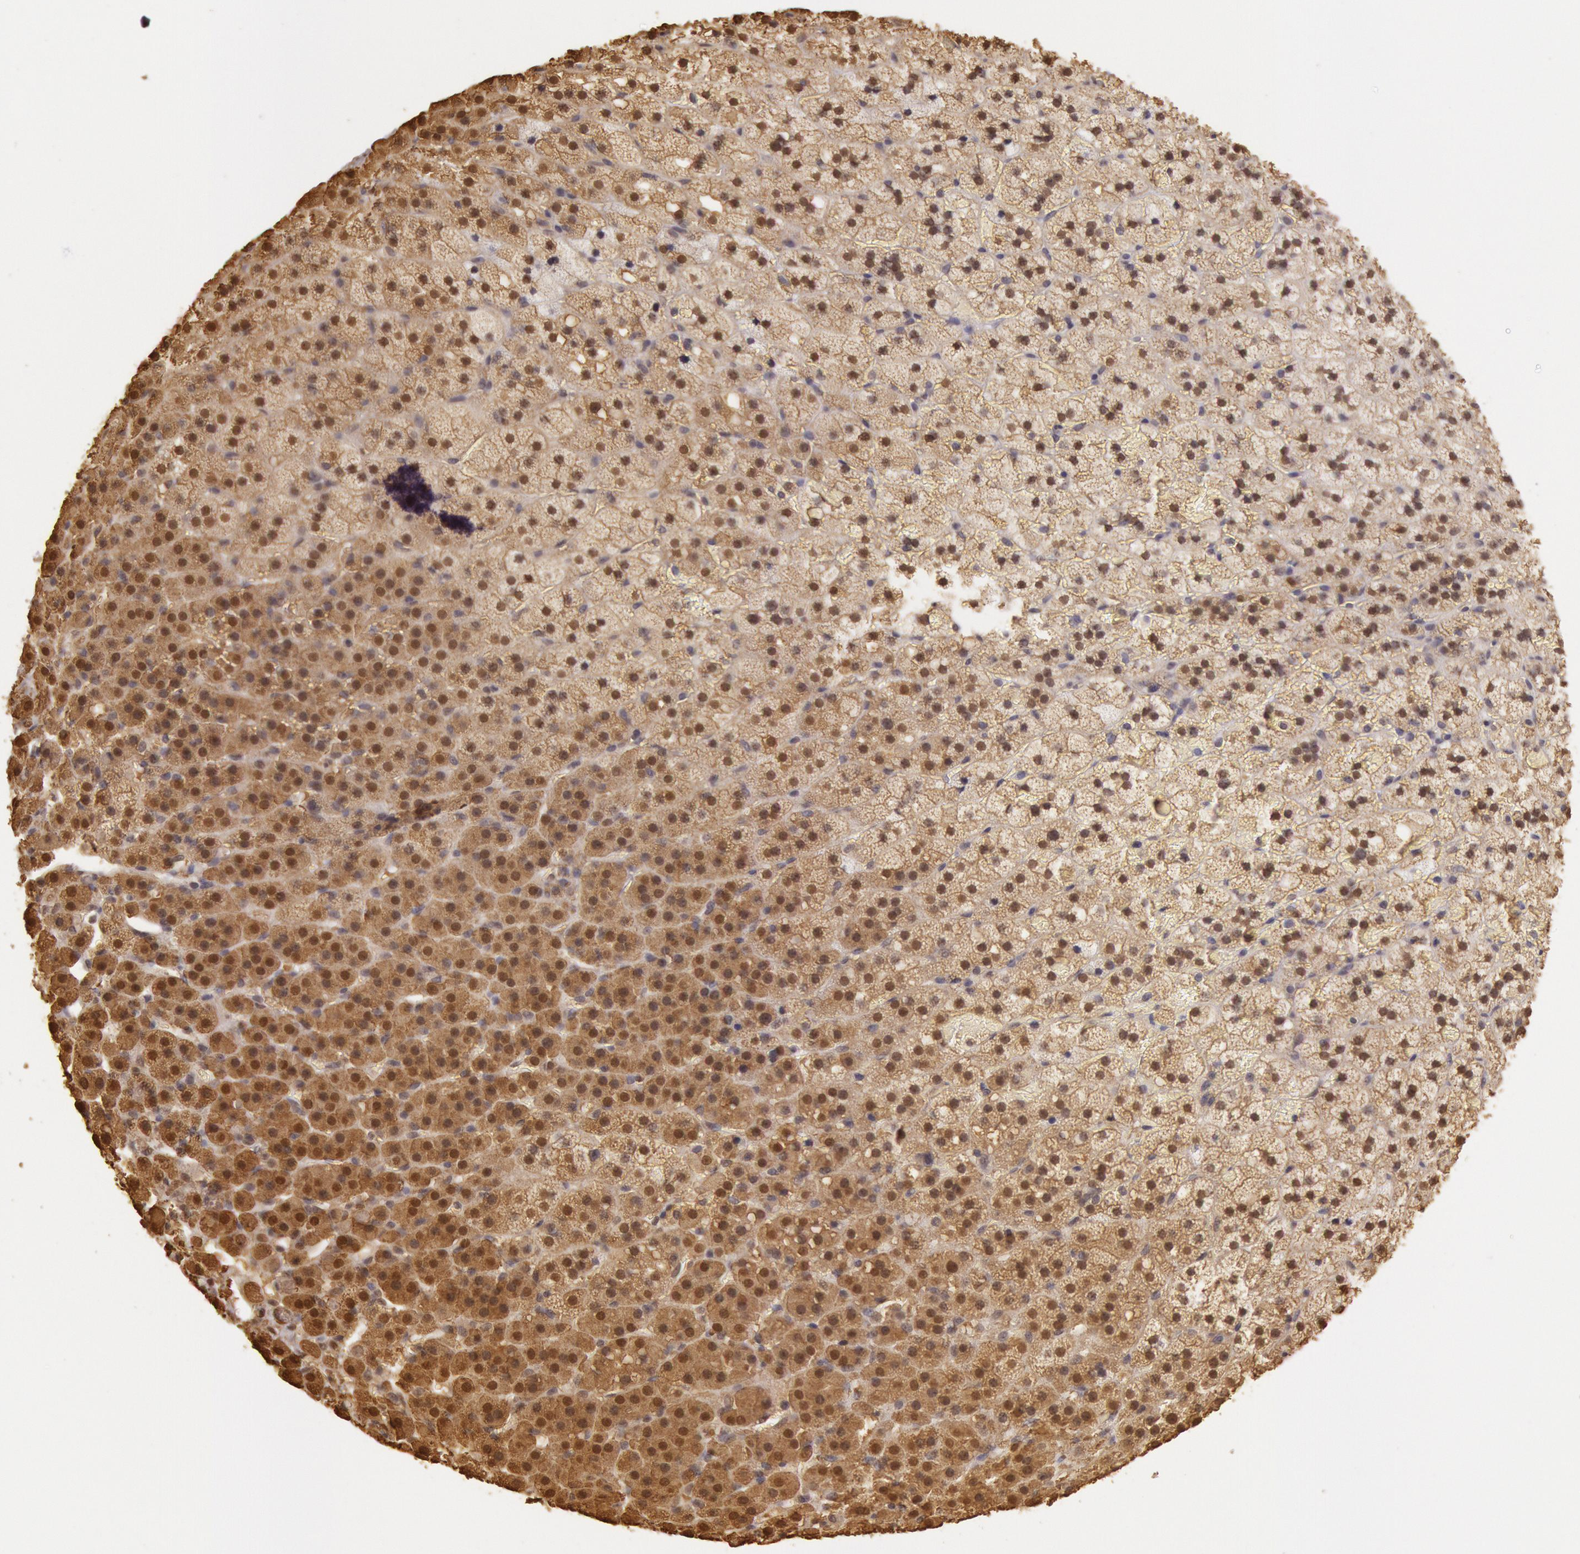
{"staining": {"intensity": "moderate", "quantity": ">75%", "location": "nuclear"}, "tissue": "adrenal gland", "cell_type": "Glandular cells", "image_type": "normal", "snomed": [{"axis": "morphology", "description": "Normal tissue, NOS"}, {"axis": "topography", "description": "Adrenal gland"}], "caption": "Immunohistochemistry histopathology image of normal human adrenal gland stained for a protein (brown), which displays medium levels of moderate nuclear positivity in about >75% of glandular cells.", "gene": "SOD1", "patient": {"sex": "male", "age": 53}}